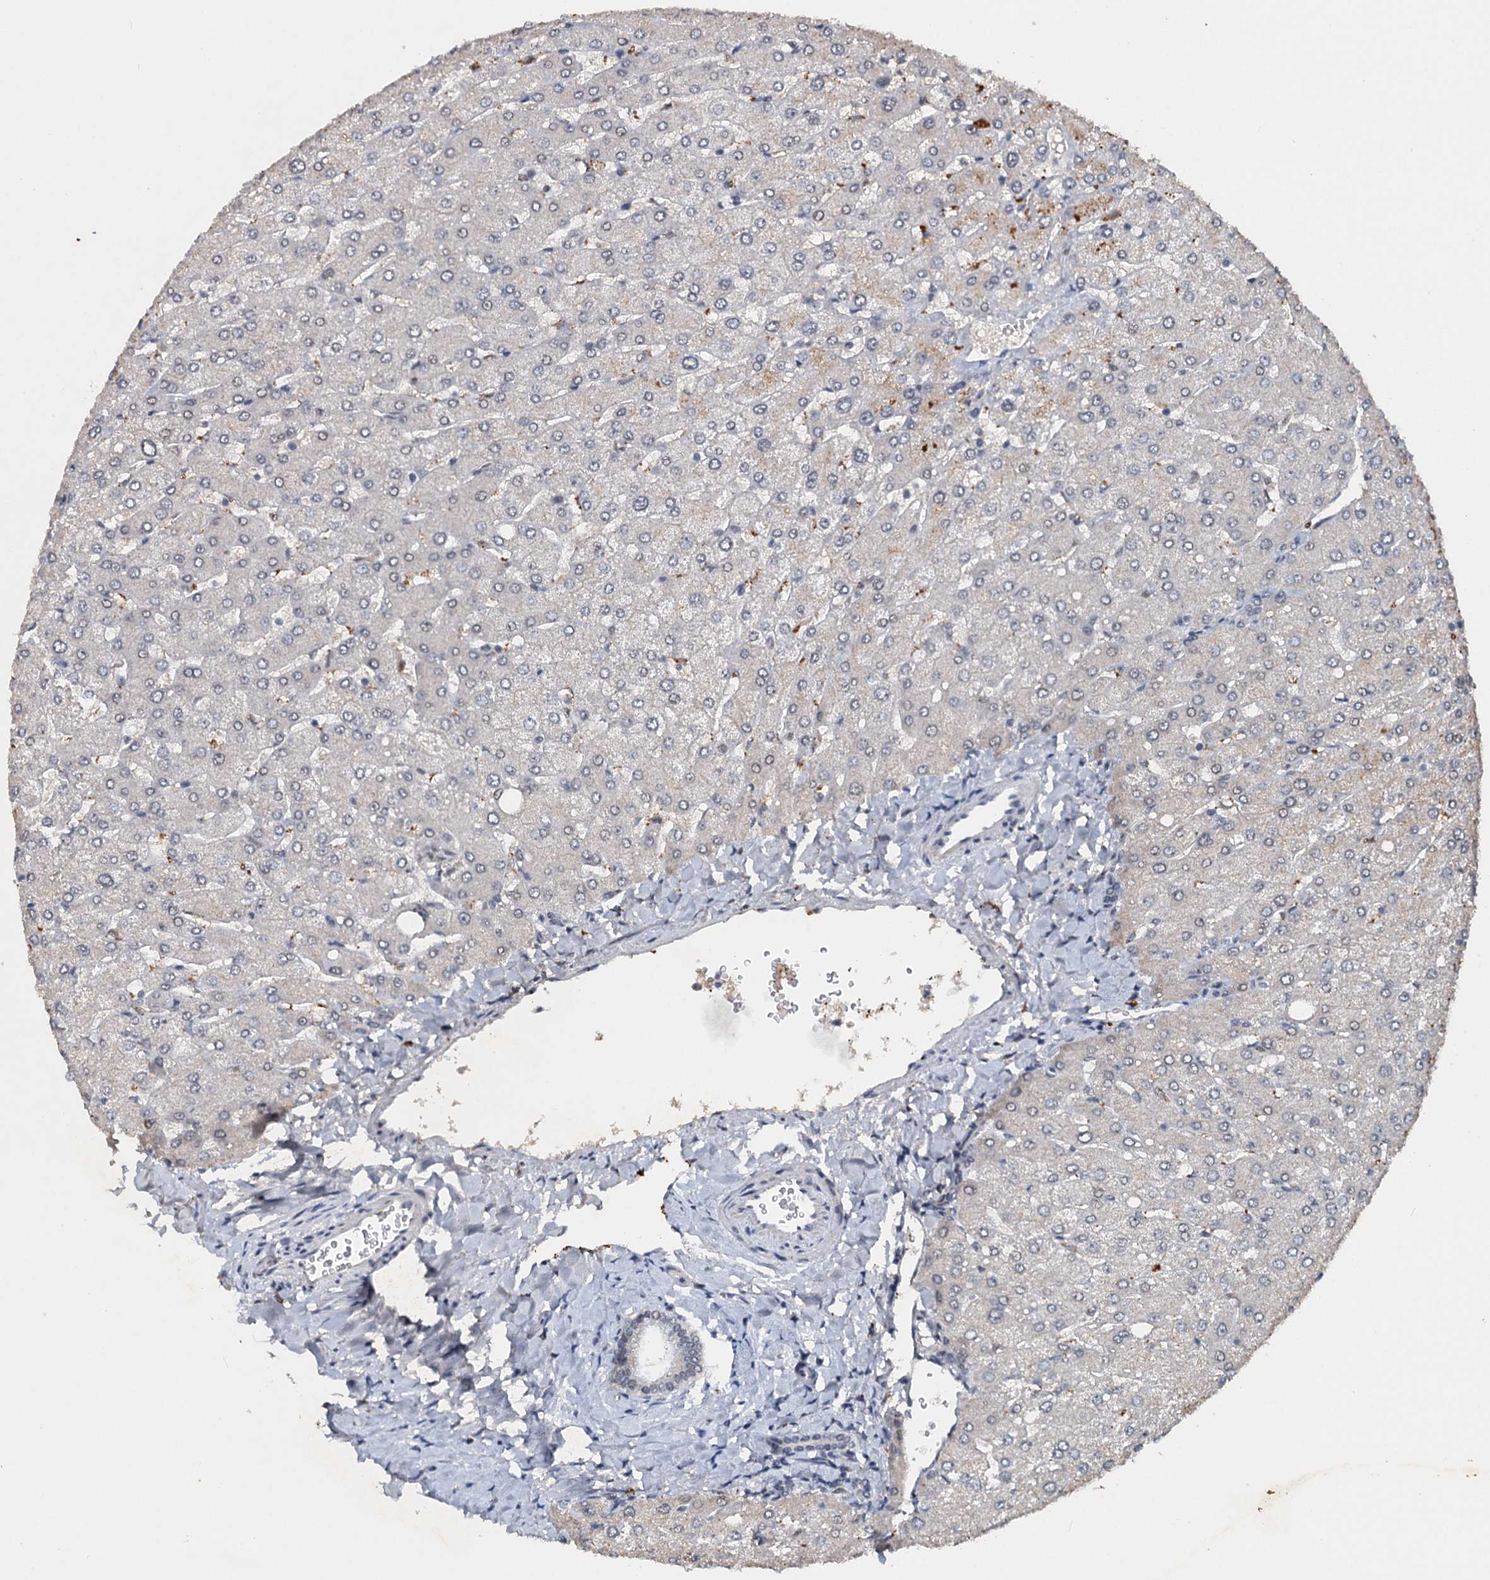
{"staining": {"intensity": "negative", "quantity": "none", "location": "none"}, "tissue": "liver", "cell_type": "Cholangiocytes", "image_type": "normal", "snomed": [{"axis": "morphology", "description": "Normal tissue, NOS"}, {"axis": "topography", "description": "Liver"}], "caption": "A high-resolution image shows immunohistochemistry (IHC) staining of benign liver, which exhibits no significant positivity in cholangiocytes. The staining is performed using DAB (3,3'-diaminobenzidine) brown chromogen with nuclei counter-stained in using hematoxylin.", "gene": "CSTF3", "patient": {"sex": "male", "age": 55}}